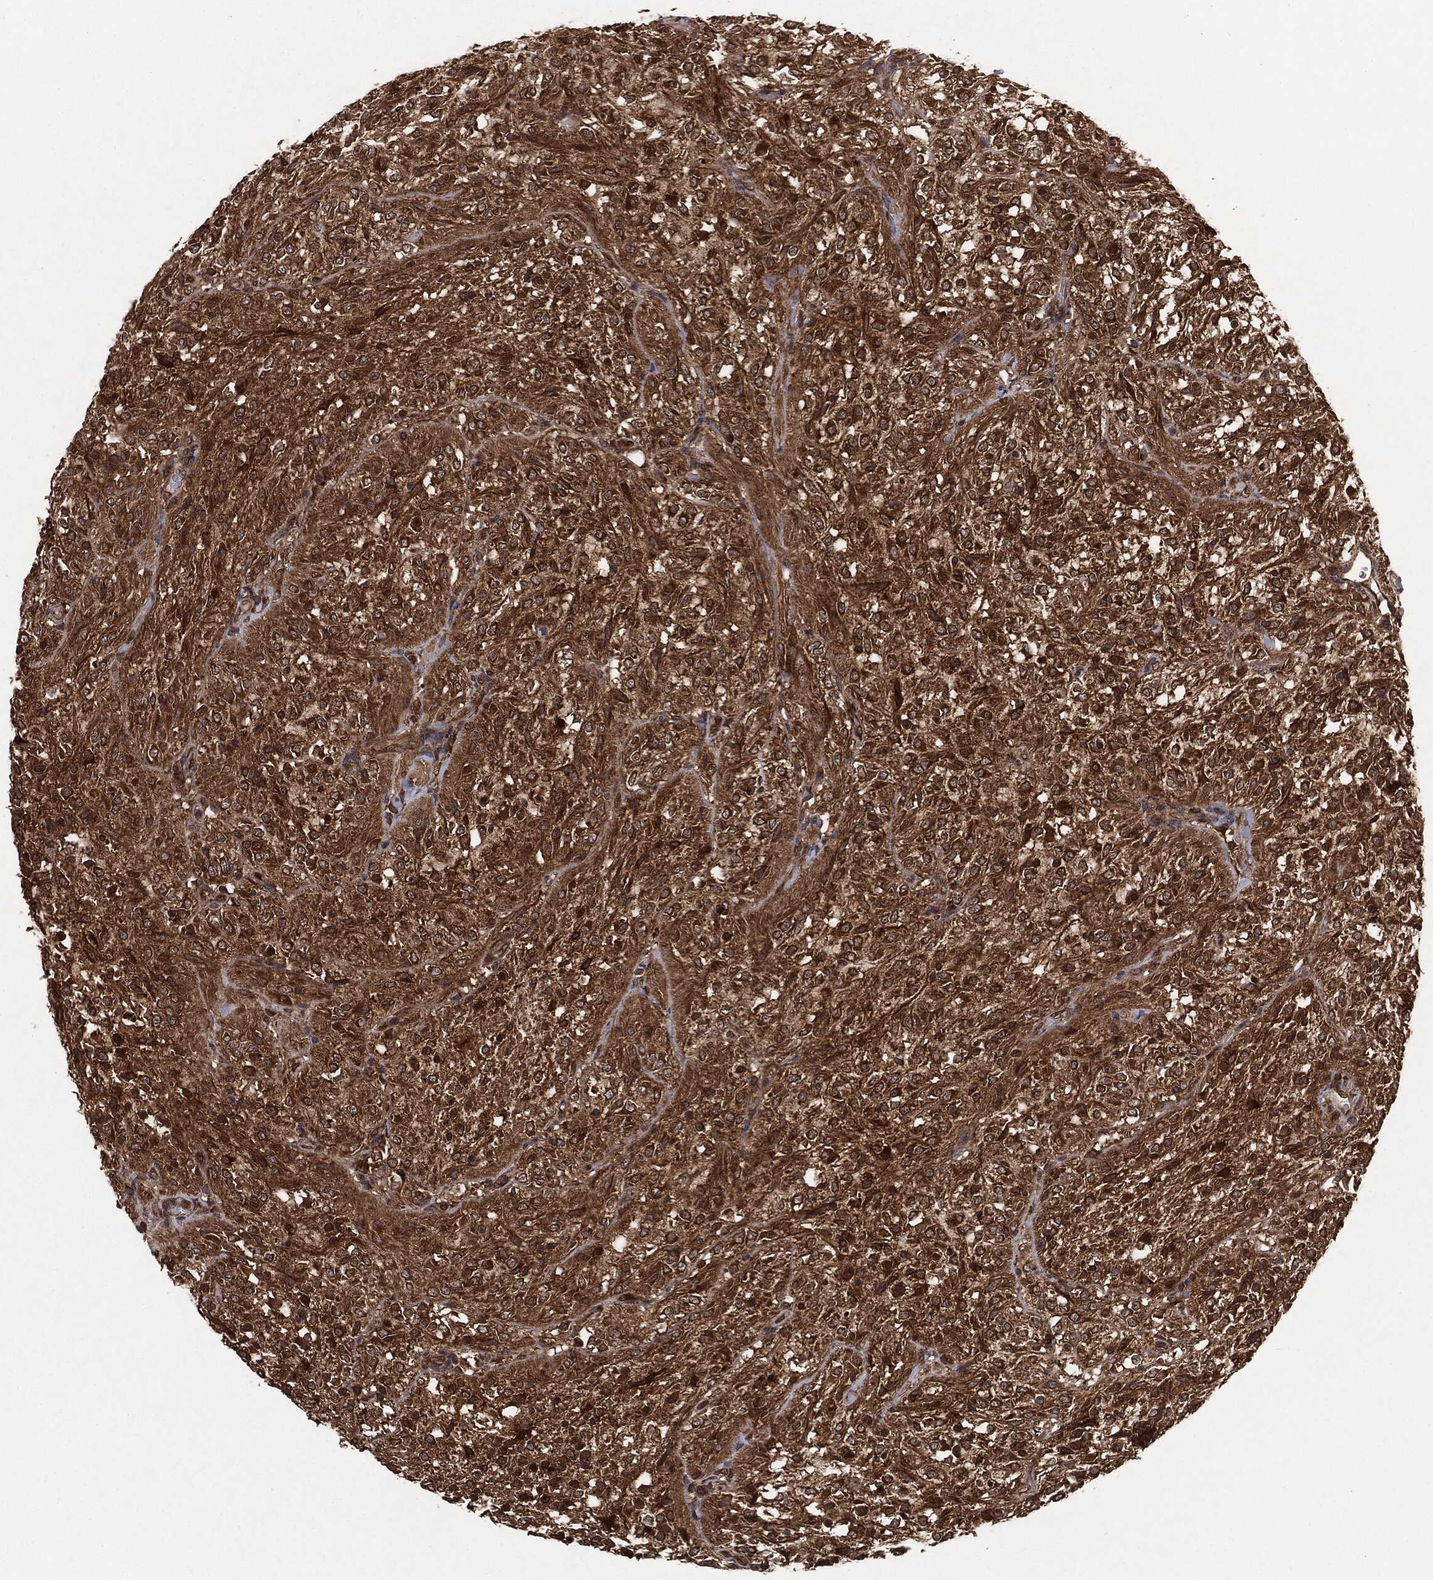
{"staining": {"intensity": "strong", "quantity": ">75%", "location": "cytoplasmic/membranous"}, "tissue": "glioma", "cell_type": "Tumor cells", "image_type": "cancer", "snomed": [{"axis": "morphology", "description": "Glioma, malignant, Low grade"}, {"axis": "topography", "description": "Brain"}], "caption": "Immunohistochemistry (IHC) (DAB (3,3'-diaminobenzidine)) staining of malignant glioma (low-grade) demonstrates strong cytoplasmic/membranous protein expression in approximately >75% of tumor cells.", "gene": "NME1", "patient": {"sex": "male", "age": 3}}